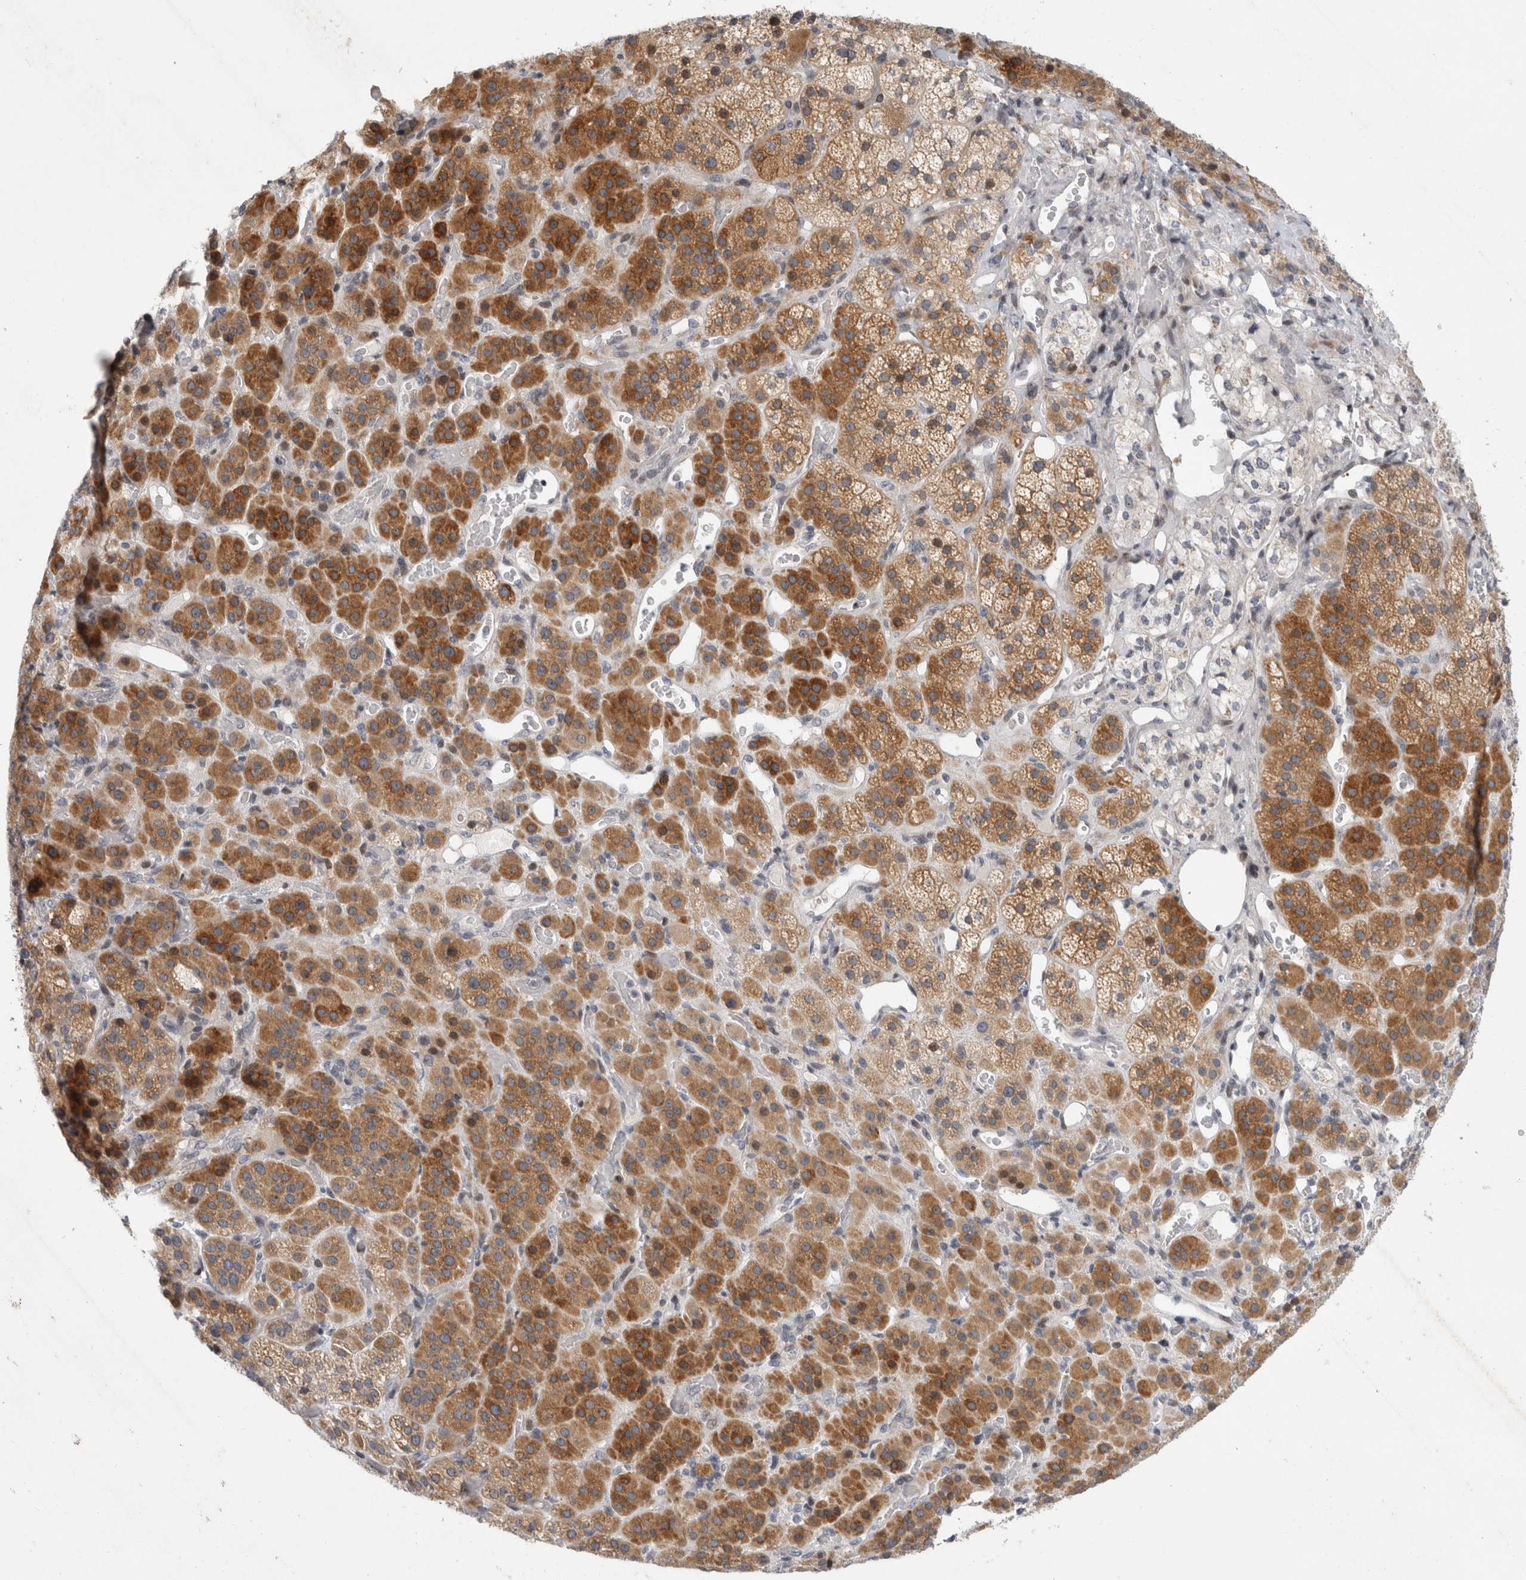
{"staining": {"intensity": "moderate", "quantity": ">75%", "location": "cytoplasmic/membranous"}, "tissue": "adrenal gland", "cell_type": "Glandular cells", "image_type": "normal", "snomed": [{"axis": "morphology", "description": "Normal tissue, NOS"}, {"axis": "topography", "description": "Adrenal gland"}], "caption": "Immunohistochemistry histopathology image of benign adrenal gland: adrenal gland stained using immunohistochemistry displays medium levels of moderate protein expression localized specifically in the cytoplasmic/membranous of glandular cells, appearing as a cytoplasmic/membranous brown color.", "gene": "UTP25", "patient": {"sex": "male", "age": 57}}